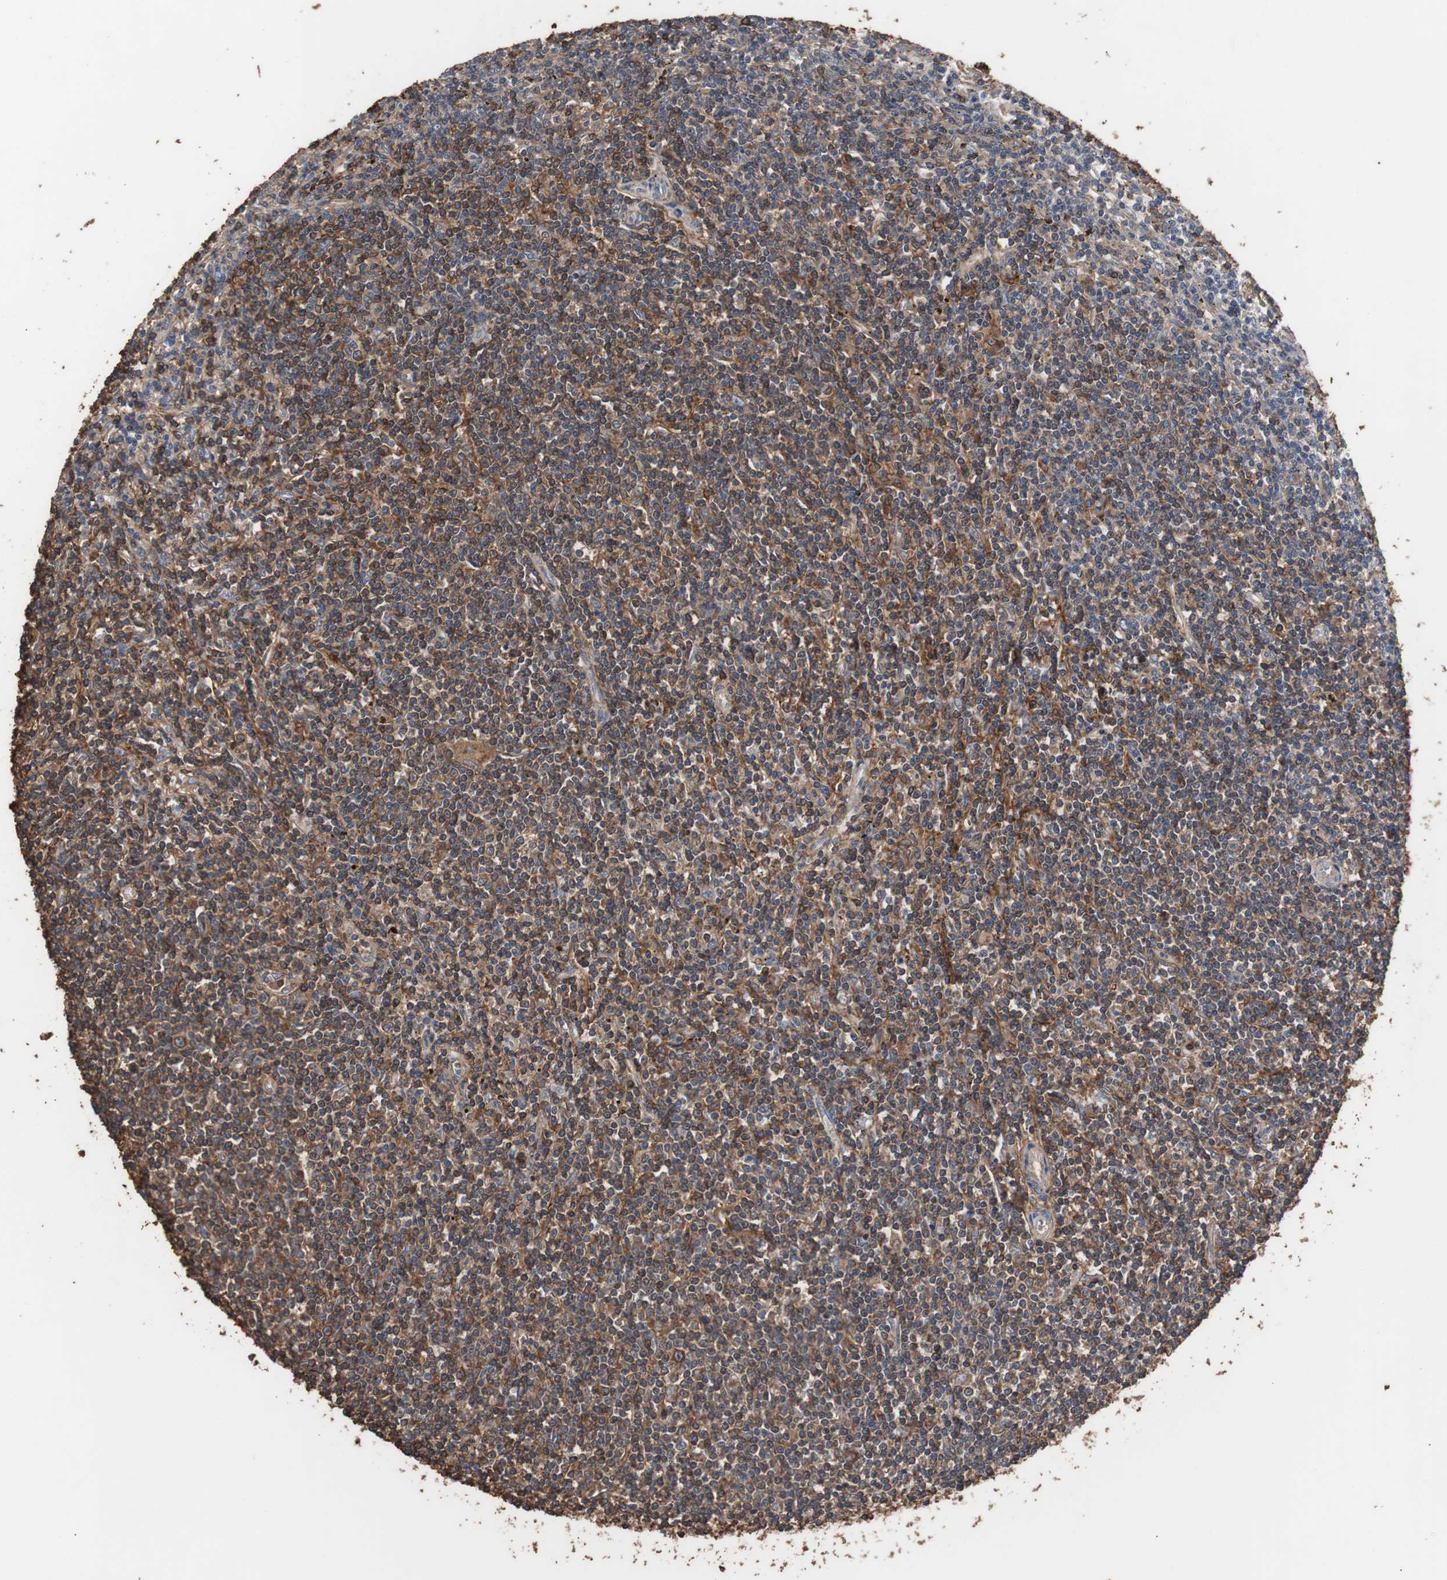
{"staining": {"intensity": "moderate", "quantity": "25%-75%", "location": "cytoplasmic/membranous"}, "tissue": "lymphoma", "cell_type": "Tumor cells", "image_type": "cancer", "snomed": [{"axis": "morphology", "description": "Malignant lymphoma, non-Hodgkin's type, Low grade"}, {"axis": "topography", "description": "Spleen"}], "caption": "Protein analysis of lymphoma tissue displays moderate cytoplasmic/membranous positivity in approximately 25%-75% of tumor cells.", "gene": "COL6A2", "patient": {"sex": "male", "age": 76}}